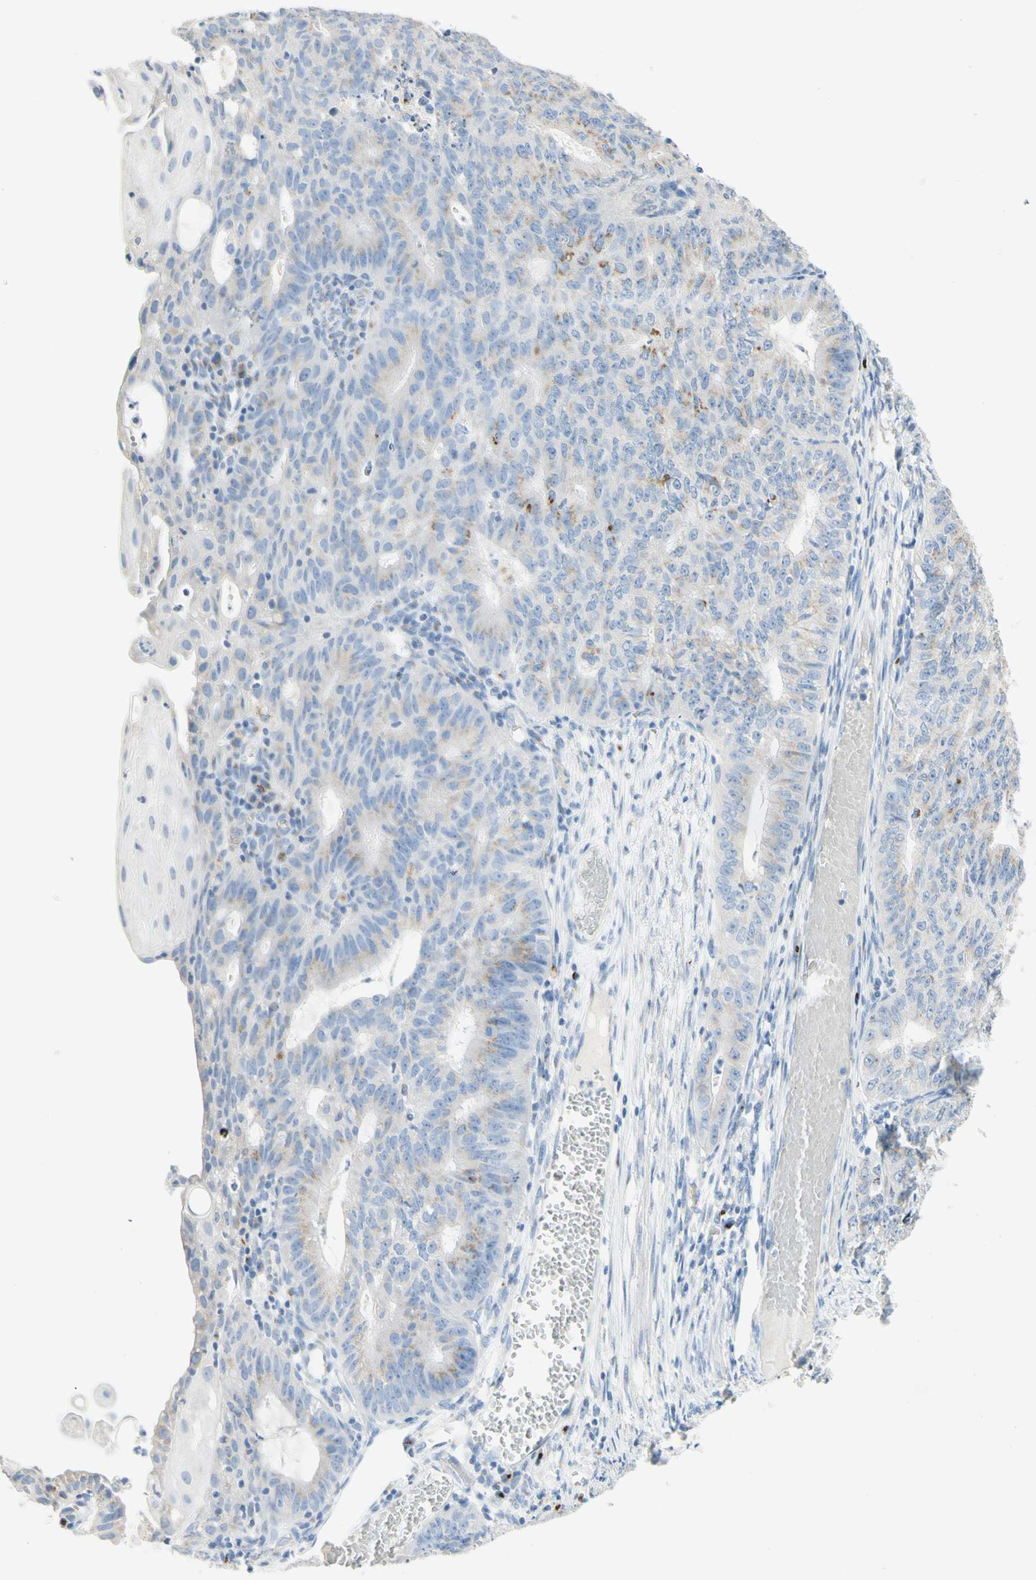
{"staining": {"intensity": "moderate", "quantity": "25%-75%", "location": "cytoplasmic/membranous"}, "tissue": "endometrial cancer", "cell_type": "Tumor cells", "image_type": "cancer", "snomed": [{"axis": "morphology", "description": "Adenocarcinoma, NOS"}, {"axis": "topography", "description": "Endometrium"}], "caption": "Endometrial cancer stained with IHC demonstrates moderate cytoplasmic/membranous staining in about 25%-75% of tumor cells.", "gene": "MANEA", "patient": {"sex": "female", "age": 32}}